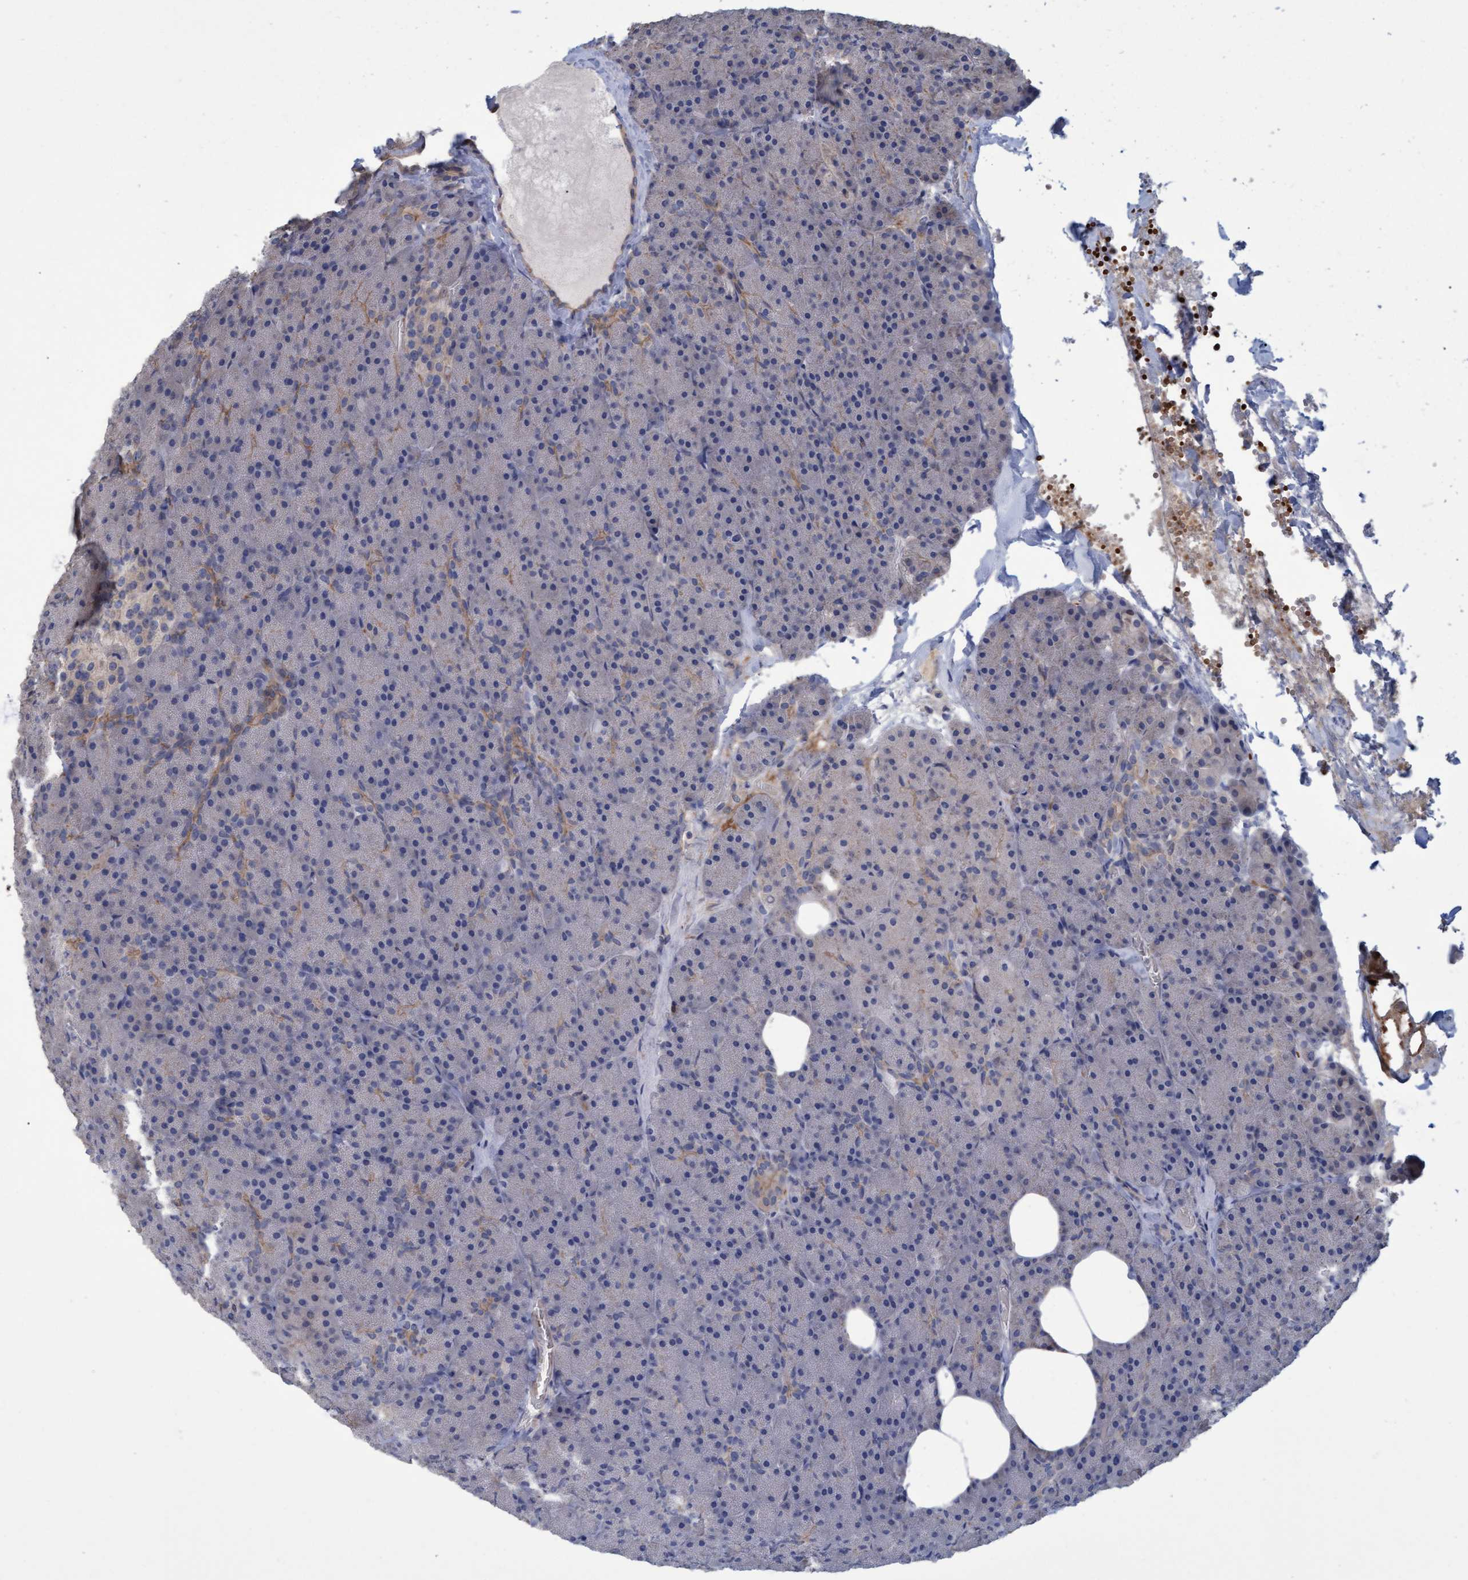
{"staining": {"intensity": "weak", "quantity": "<25%", "location": "cytoplasmic/membranous"}, "tissue": "pancreas", "cell_type": "Exocrine glandular cells", "image_type": "normal", "snomed": [{"axis": "morphology", "description": "Normal tissue, NOS"}, {"axis": "morphology", "description": "Carcinoid, malignant, NOS"}, {"axis": "topography", "description": "Pancreas"}], "caption": "High power microscopy image of an immunohistochemistry image of normal pancreas, revealing no significant staining in exocrine glandular cells. (Stains: DAB immunohistochemistry (IHC) with hematoxylin counter stain, Microscopy: brightfield microscopy at high magnification).", "gene": "NAA15", "patient": {"sex": "female", "age": 35}}